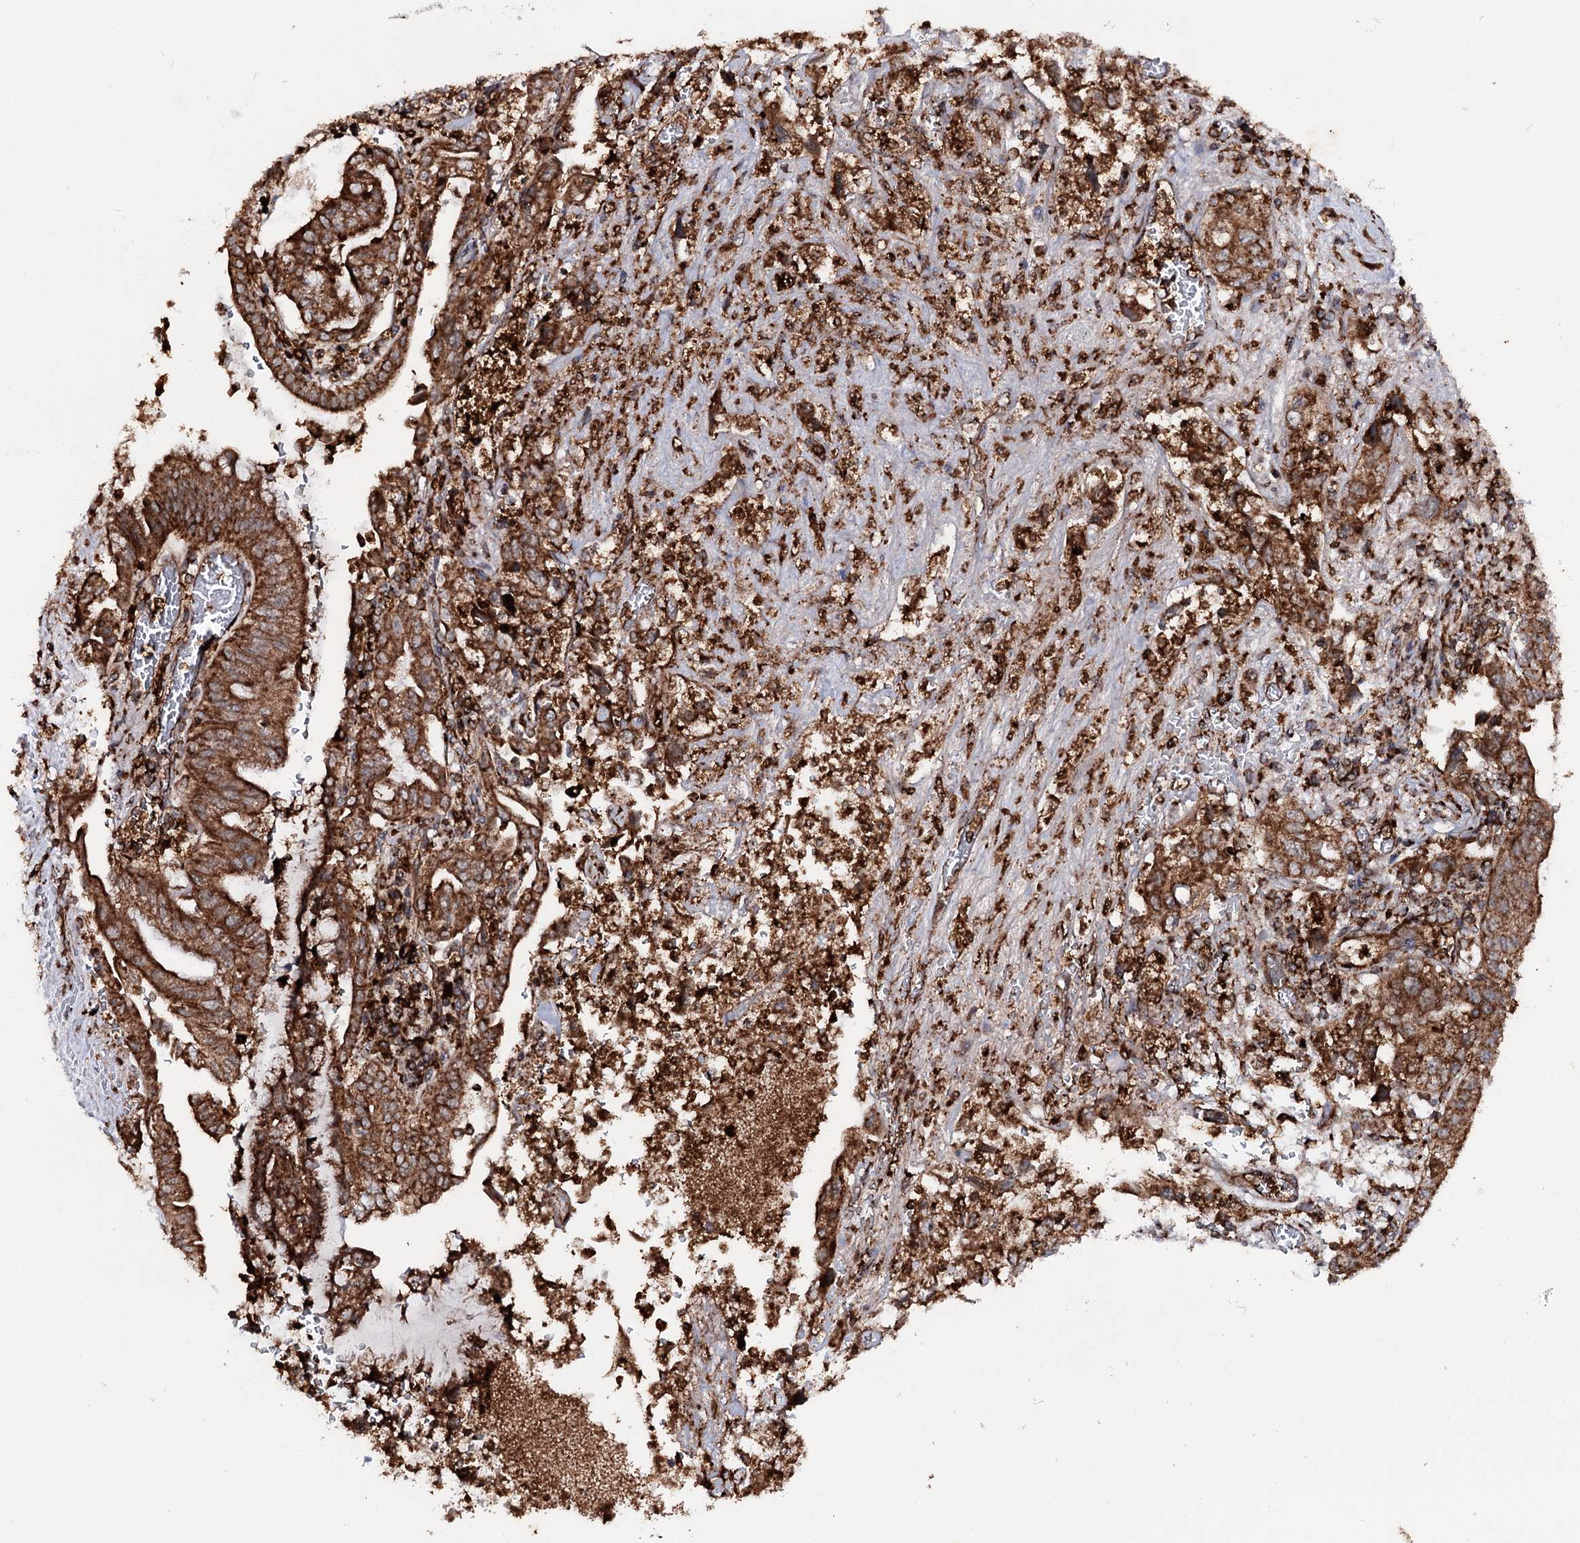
{"staining": {"intensity": "strong", "quantity": ">75%", "location": "cytoplasmic/membranous"}, "tissue": "pancreatic cancer", "cell_type": "Tumor cells", "image_type": "cancer", "snomed": [{"axis": "morphology", "description": "Adenocarcinoma, NOS"}, {"axis": "topography", "description": "Pancreas"}], "caption": "Immunohistochemistry (IHC) of pancreatic cancer (adenocarcinoma) displays high levels of strong cytoplasmic/membranous staining in about >75% of tumor cells.", "gene": "FGFR1OP2", "patient": {"sex": "female", "age": 73}}